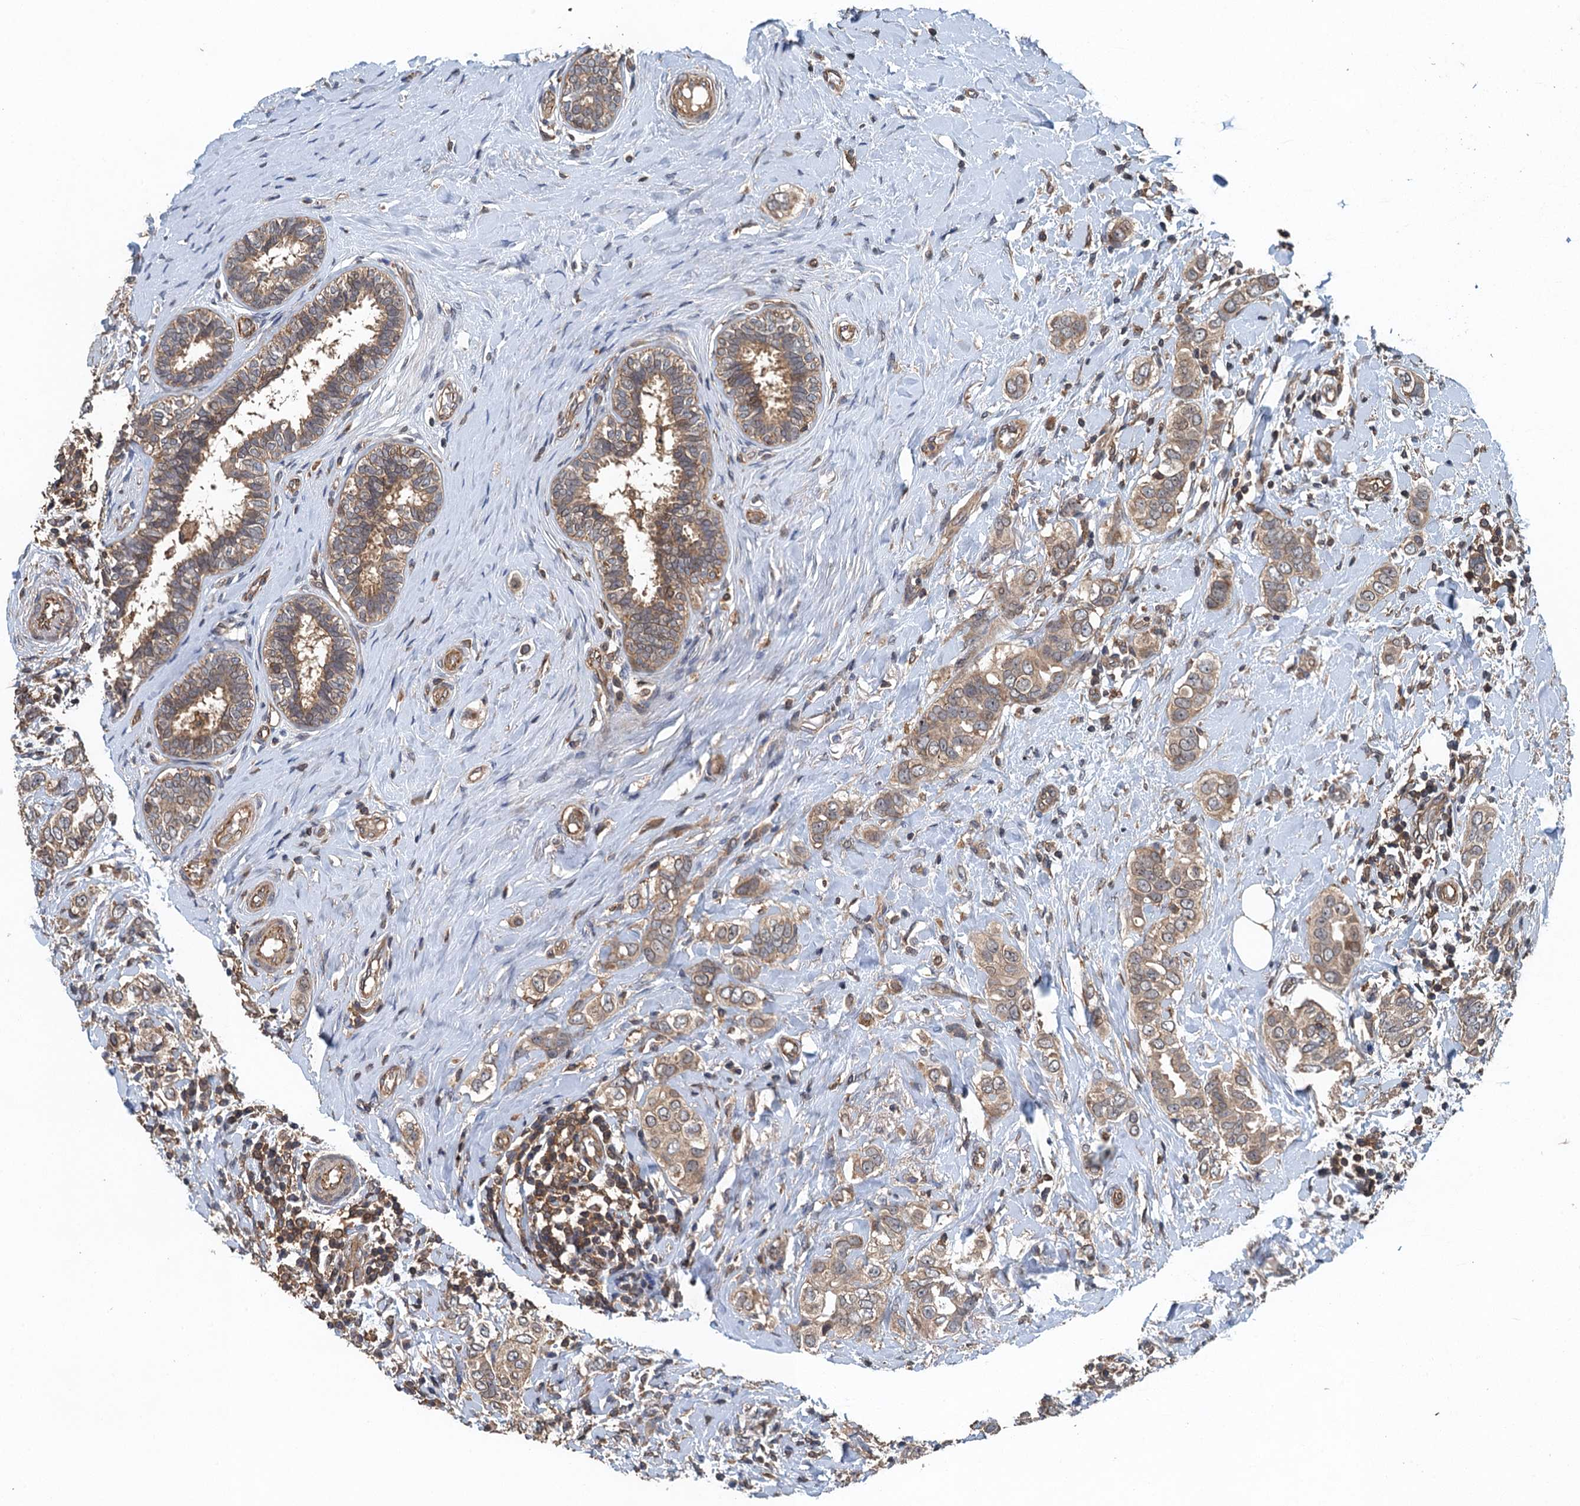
{"staining": {"intensity": "weak", "quantity": ">75%", "location": "cytoplasmic/membranous"}, "tissue": "breast cancer", "cell_type": "Tumor cells", "image_type": "cancer", "snomed": [{"axis": "morphology", "description": "Lobular carcinoma"}, {"axis": "topography", "description": "Breast"}], "caption": "Protein positivity by IHC exhibits weak cytoplasmic/membranous positivity in approximately >75% of tumor cells in breast cancer (lobular carcinoma). The staining is performed using DAB brown chromogen to label protein expression. The nuclei are counter-stained blue using hematoxylin.", "gene": "BORCS5", "patient": {"sex": "female", "age": 51}}